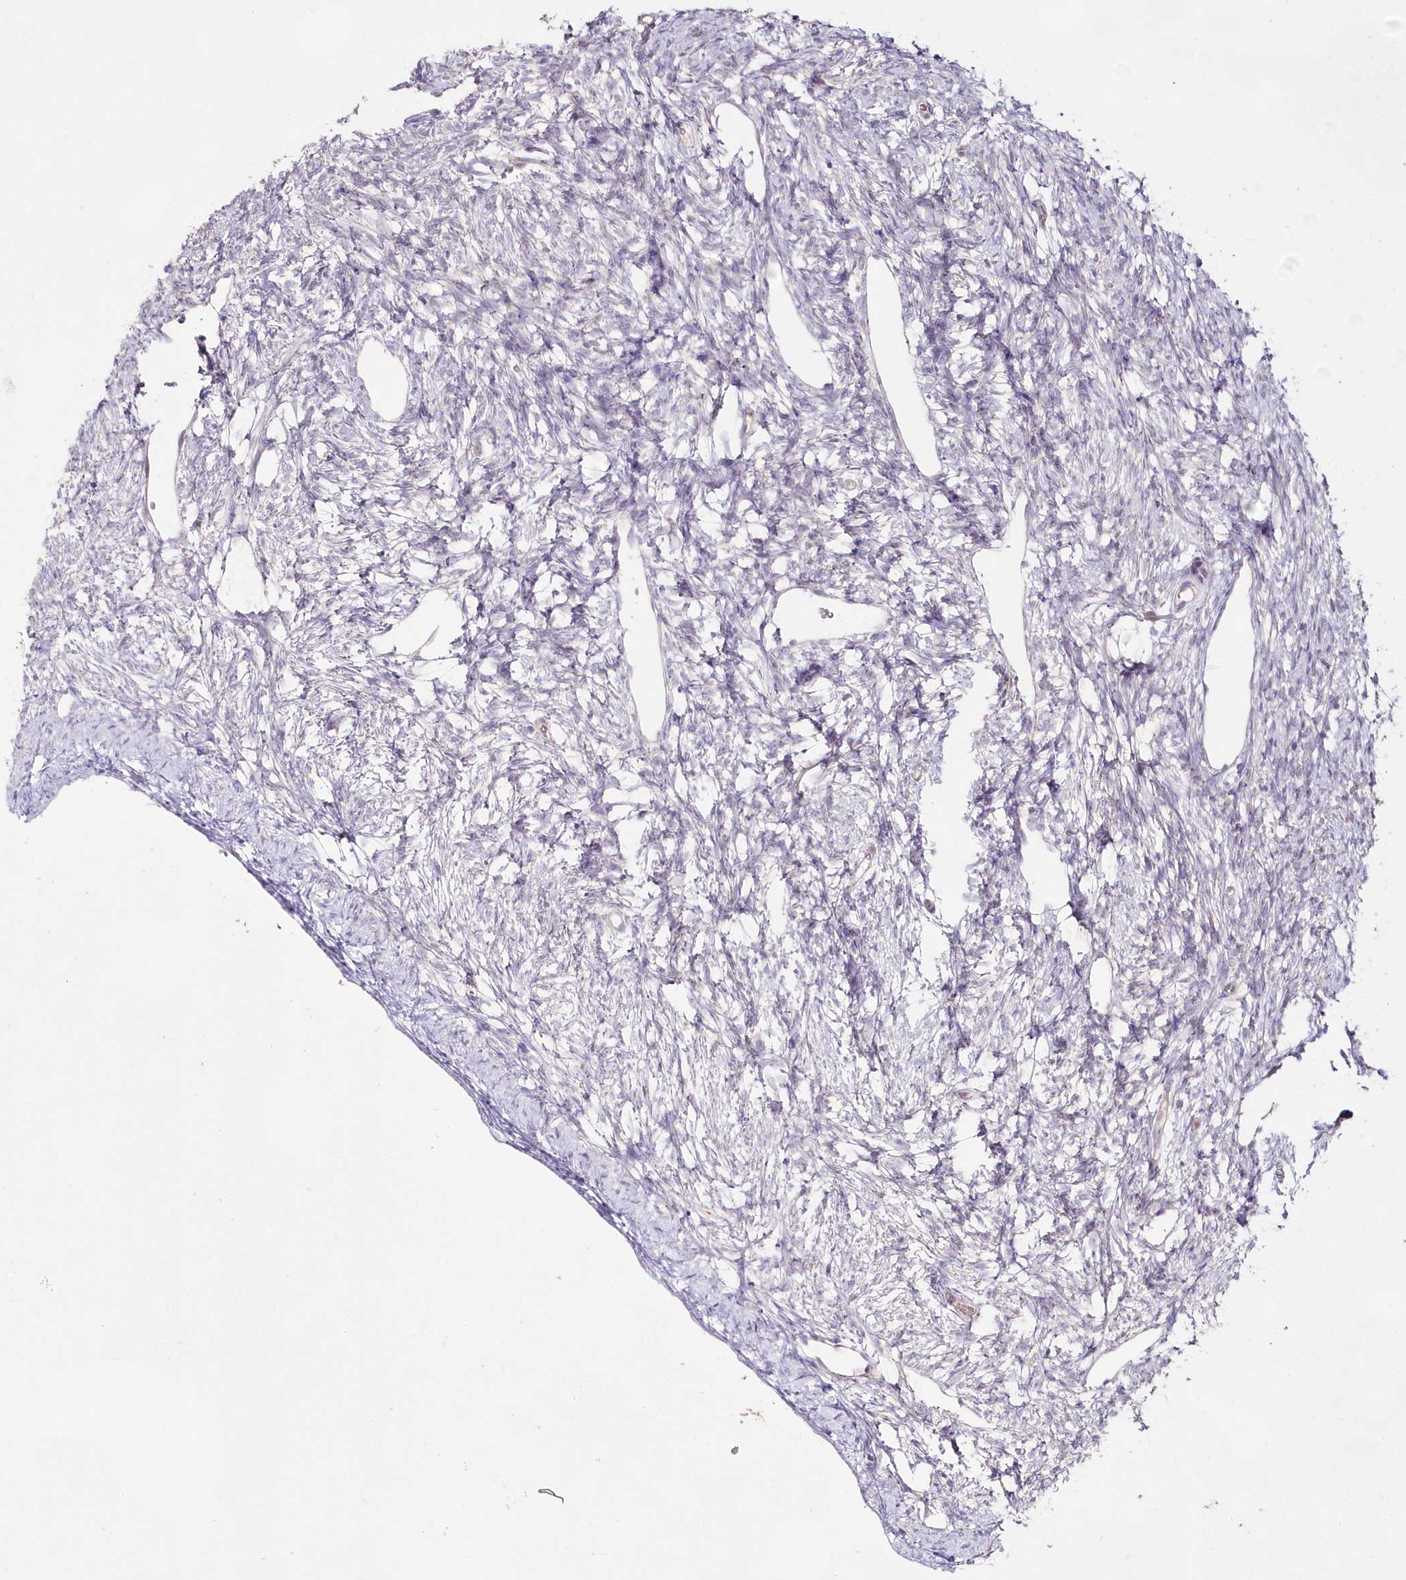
{"staining": {"intensity": "weak", "quantity": ">75%", "location": "cytoplasmic/membranous"}, "tissue": "ovary", "cell_type": "Follicle cells", "image_type": "normal", "snomed": [{"axis": "morphology", "description": "Normal tissue, NOS"}, {"axis": "topography", "description": "Ovary"}], "caption": "IHC image of benign human ovary stained for a protein (brown), which shows low levels of weak cytoplasmic/membranous staining in approximately >75% of follicle cells.", "gene": "IMPA1", "patient": {"sex": "female", "age": 33}}